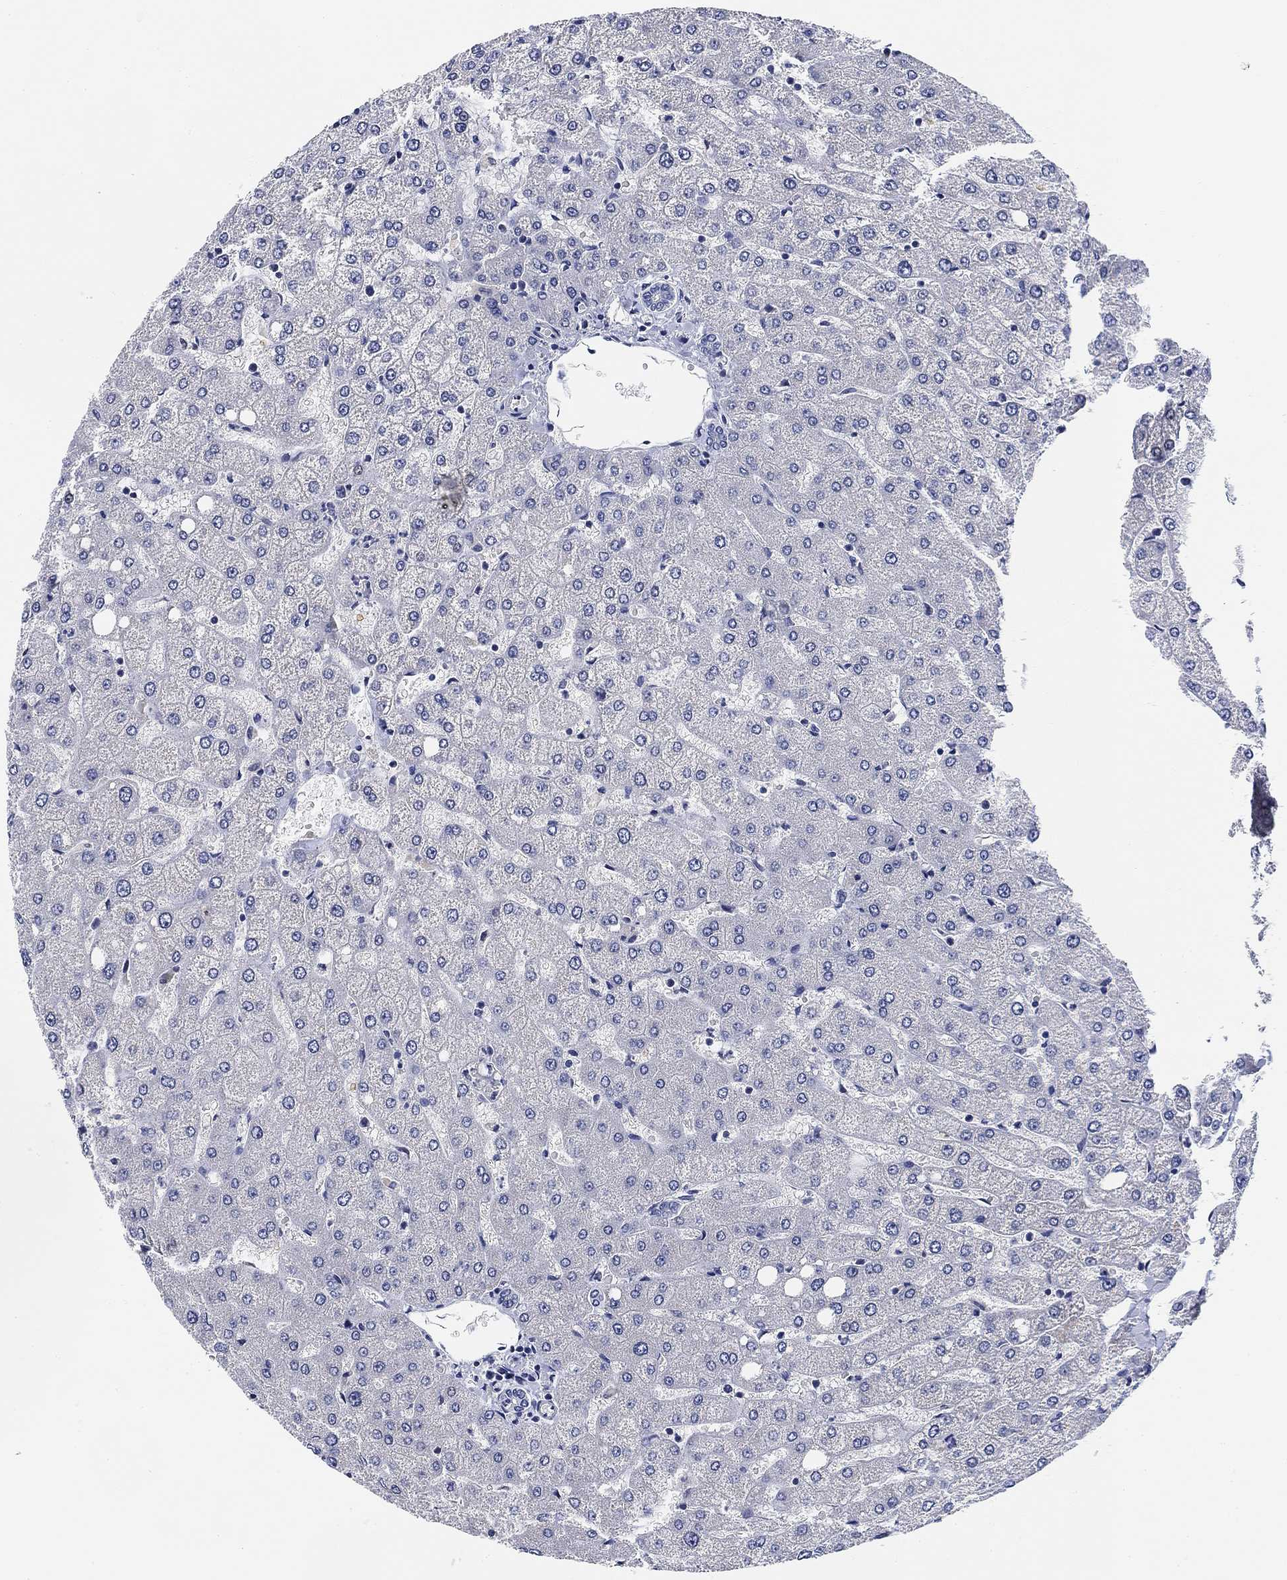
{"staining": {"intensity": "negative", "quantity": "none", "location": "none"}, "tissue": "liver", "cell_type": "Cholangiocytes", "image_type": "normal", "snomed": [{"axis": "morphology", "description": "Normal tissue, NOS"}, {"axis": "topography", "description": "Liver"}], "caption": "Image shows no significant protein staining in cholangiocytes of normal liver.", "gene": "DAZL", "patient": {"sex": "female", "age": 54}}